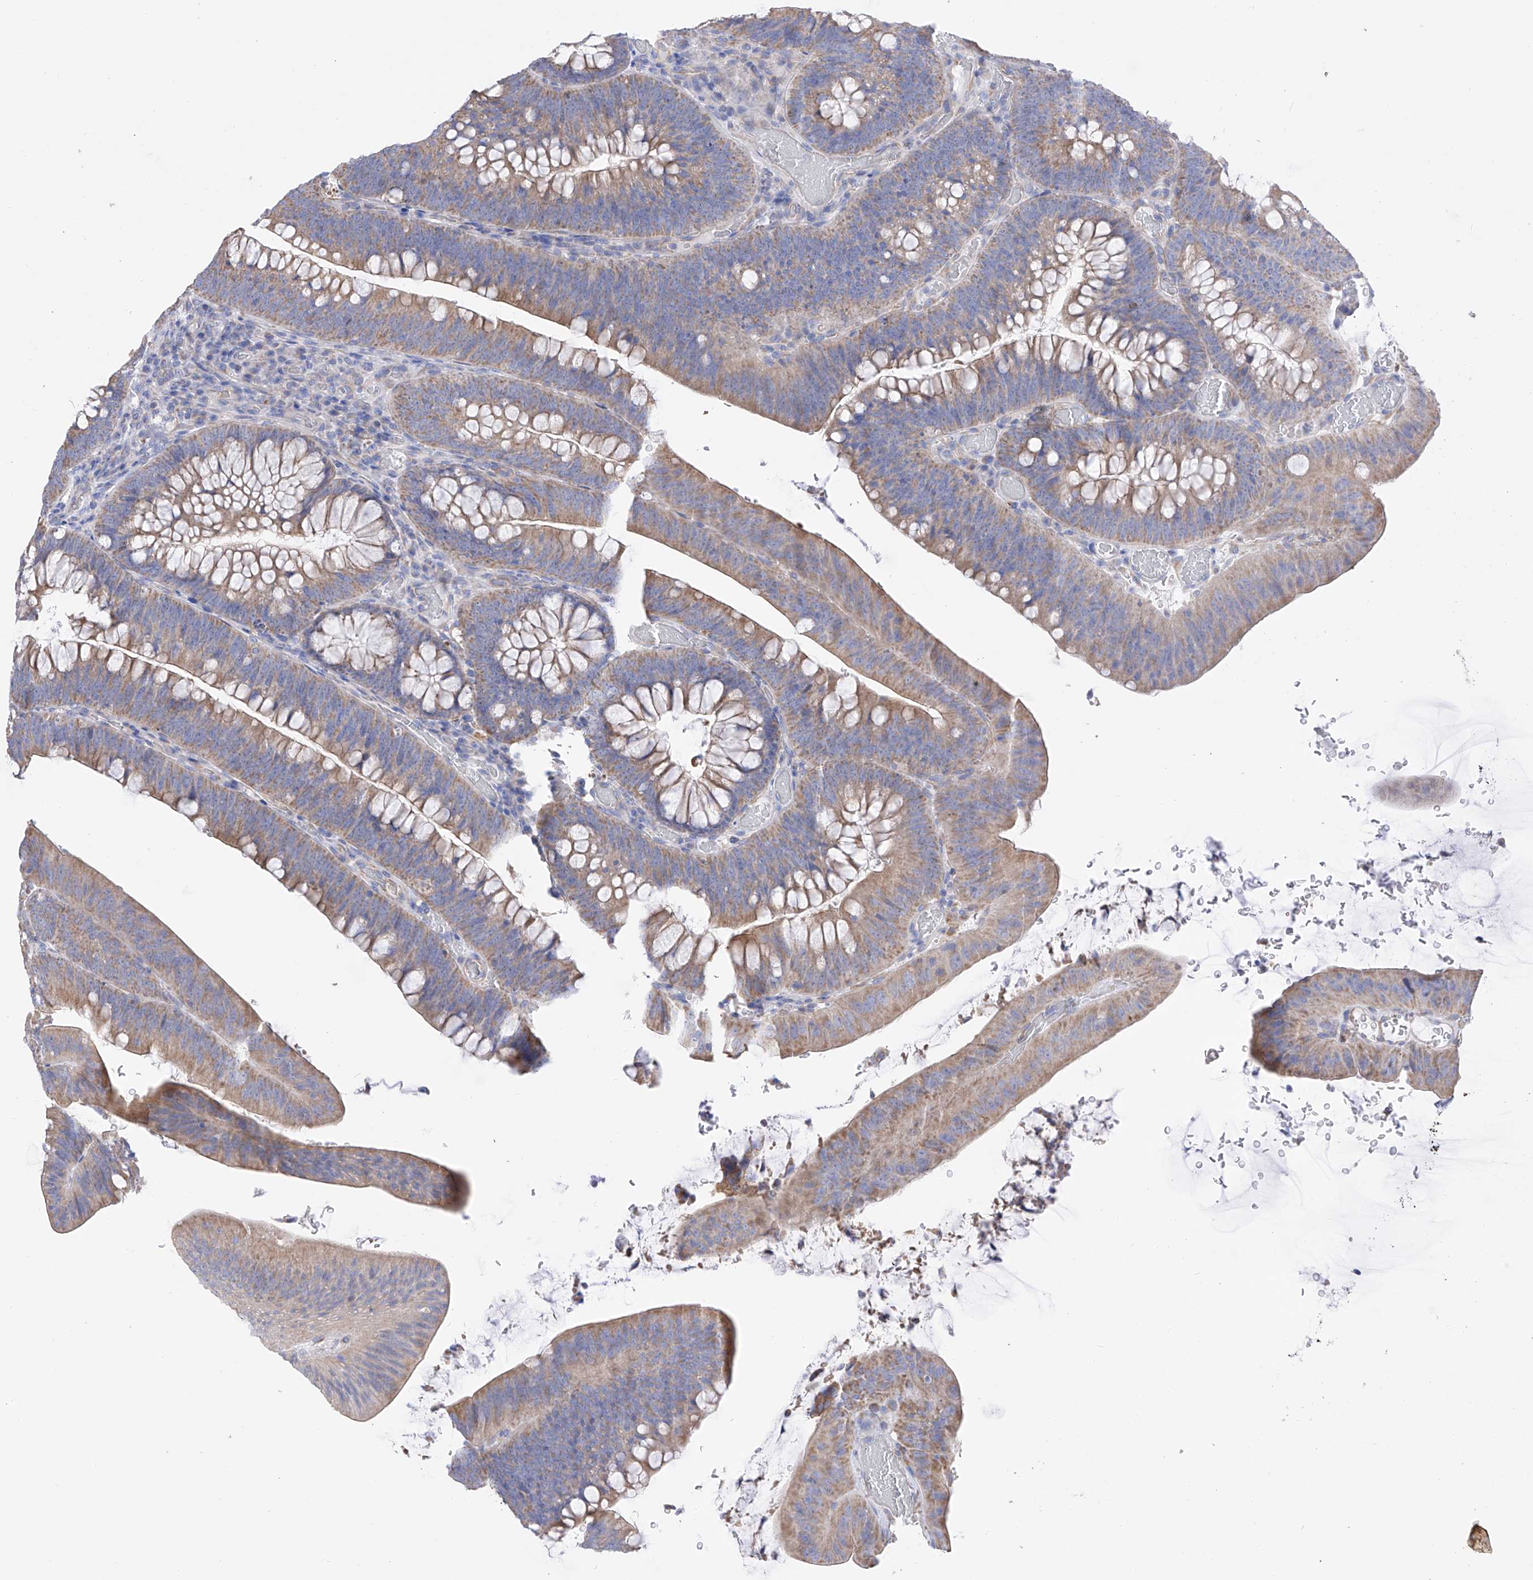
{"staining": {"intensity": "moderate", "quantity": ">75%", "location": "cytoplasmic/membranous"}, "tissue": "colorectal cancer", "cell_type": "Tumor cells", "image_type": "cancer", "snomed": [{"axis": "morphology", "description": "Normal tissue, NOS"}, {"axis": "topography", "description": "Colon"}], "caption": "Human colorectal cancer stained with a brown dye exhibits moderate cytoplasmic/membranous positive positivity in about >75% of tumor cells.", "gene": "FLG", "patient": {"sex": "female", "age": 82}}